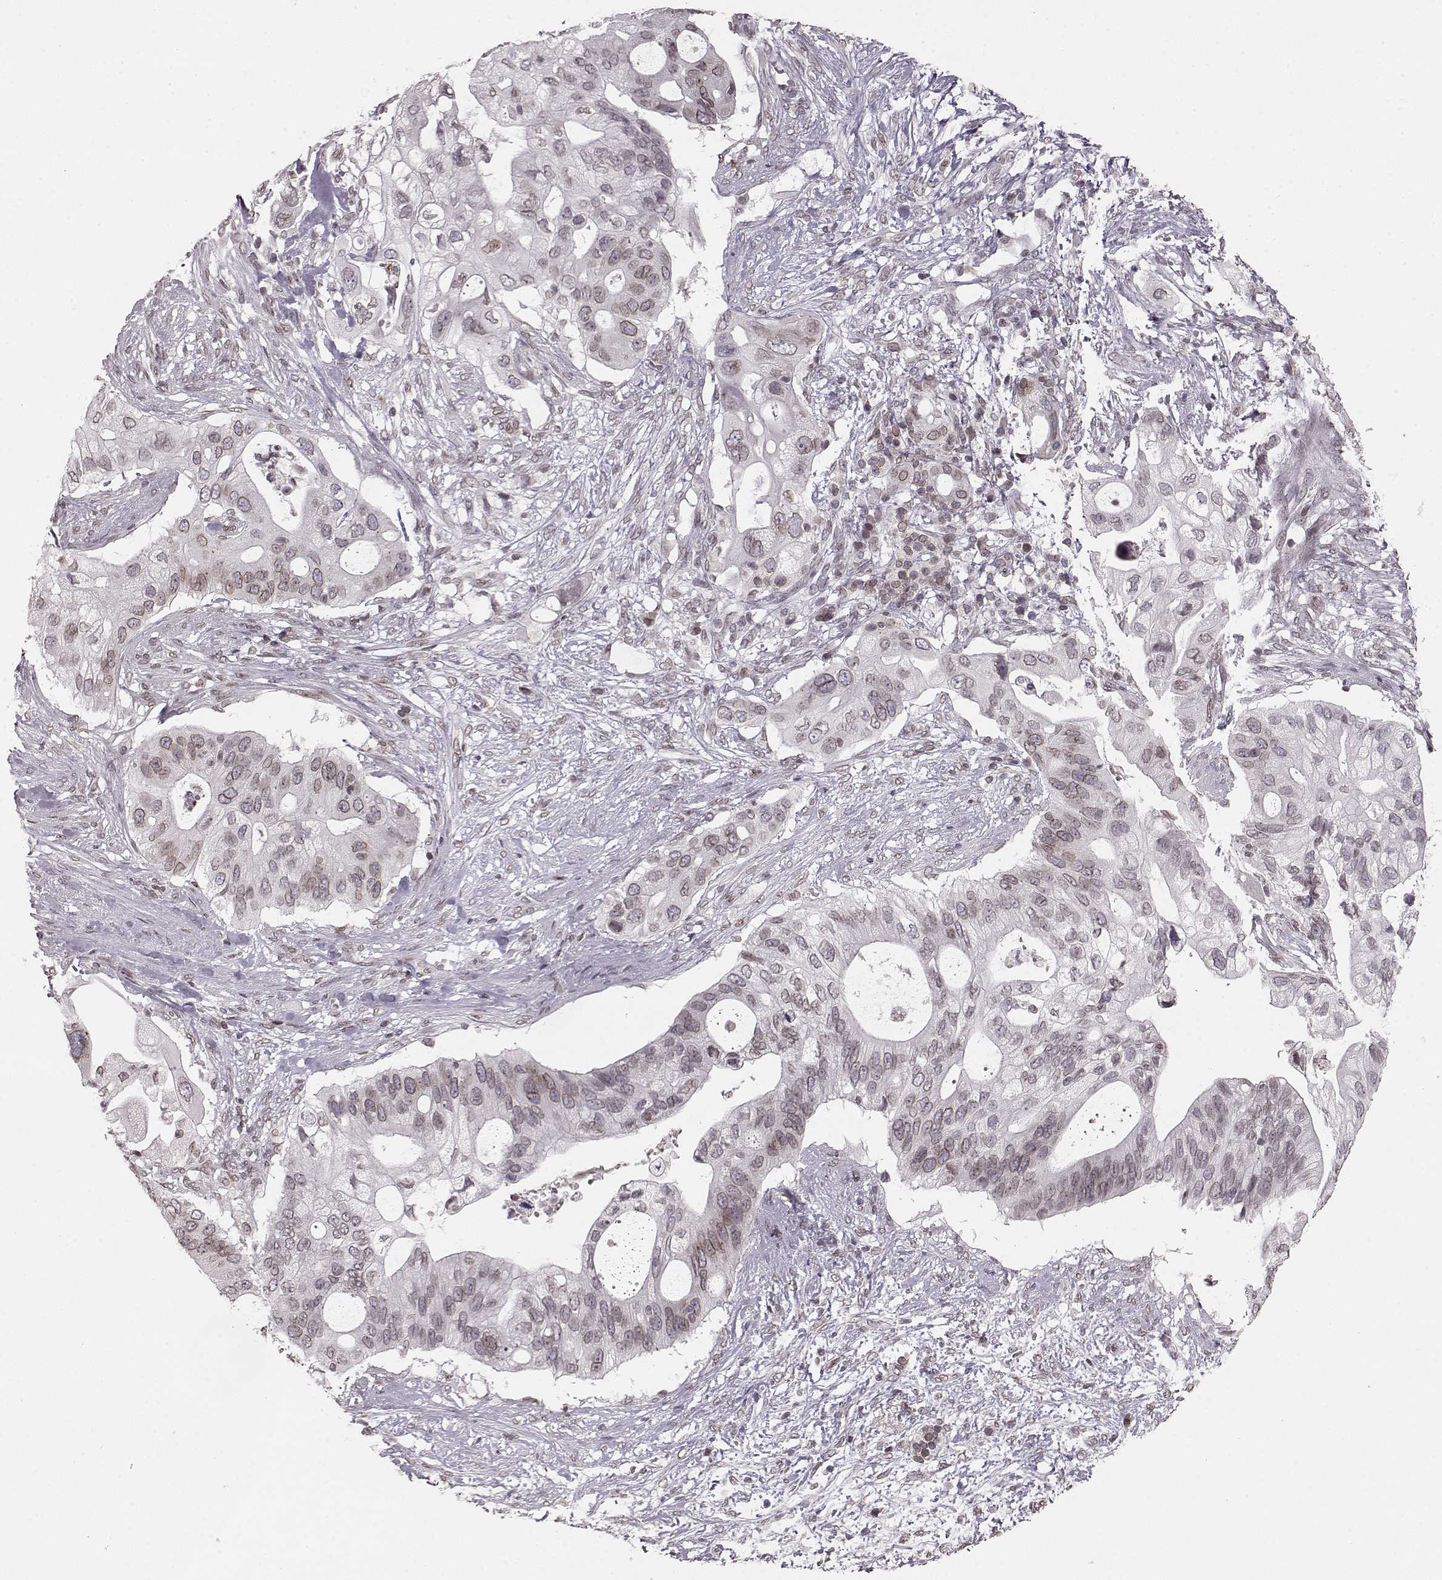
{"staining": {"intensity": "weak", "quantity": ">75%", "location": "cytoplasmic/membranous,nuclear"}, "tissue": "pancreatic cancer", "cell_type": "Tumor cells", "image_type": "cancer", "snomed": [{"axis": "morphology", "description": "Adenocarcinoma, NOS"}, {"axis": "topography", "description": "Pancreas"}], "caption": "DAB (3,3'-diaminobenzidine) immunohistochemical staining of pancreatic cancer reveals weak cytoplasmic/membranous and nuclear protein positivity in approximately >75% of tumor cells. The protein is shown in brown color, while the nuclei are stained blue.", "gene": "DCAF12", "patient": {"sex": "female", "age": 72}}